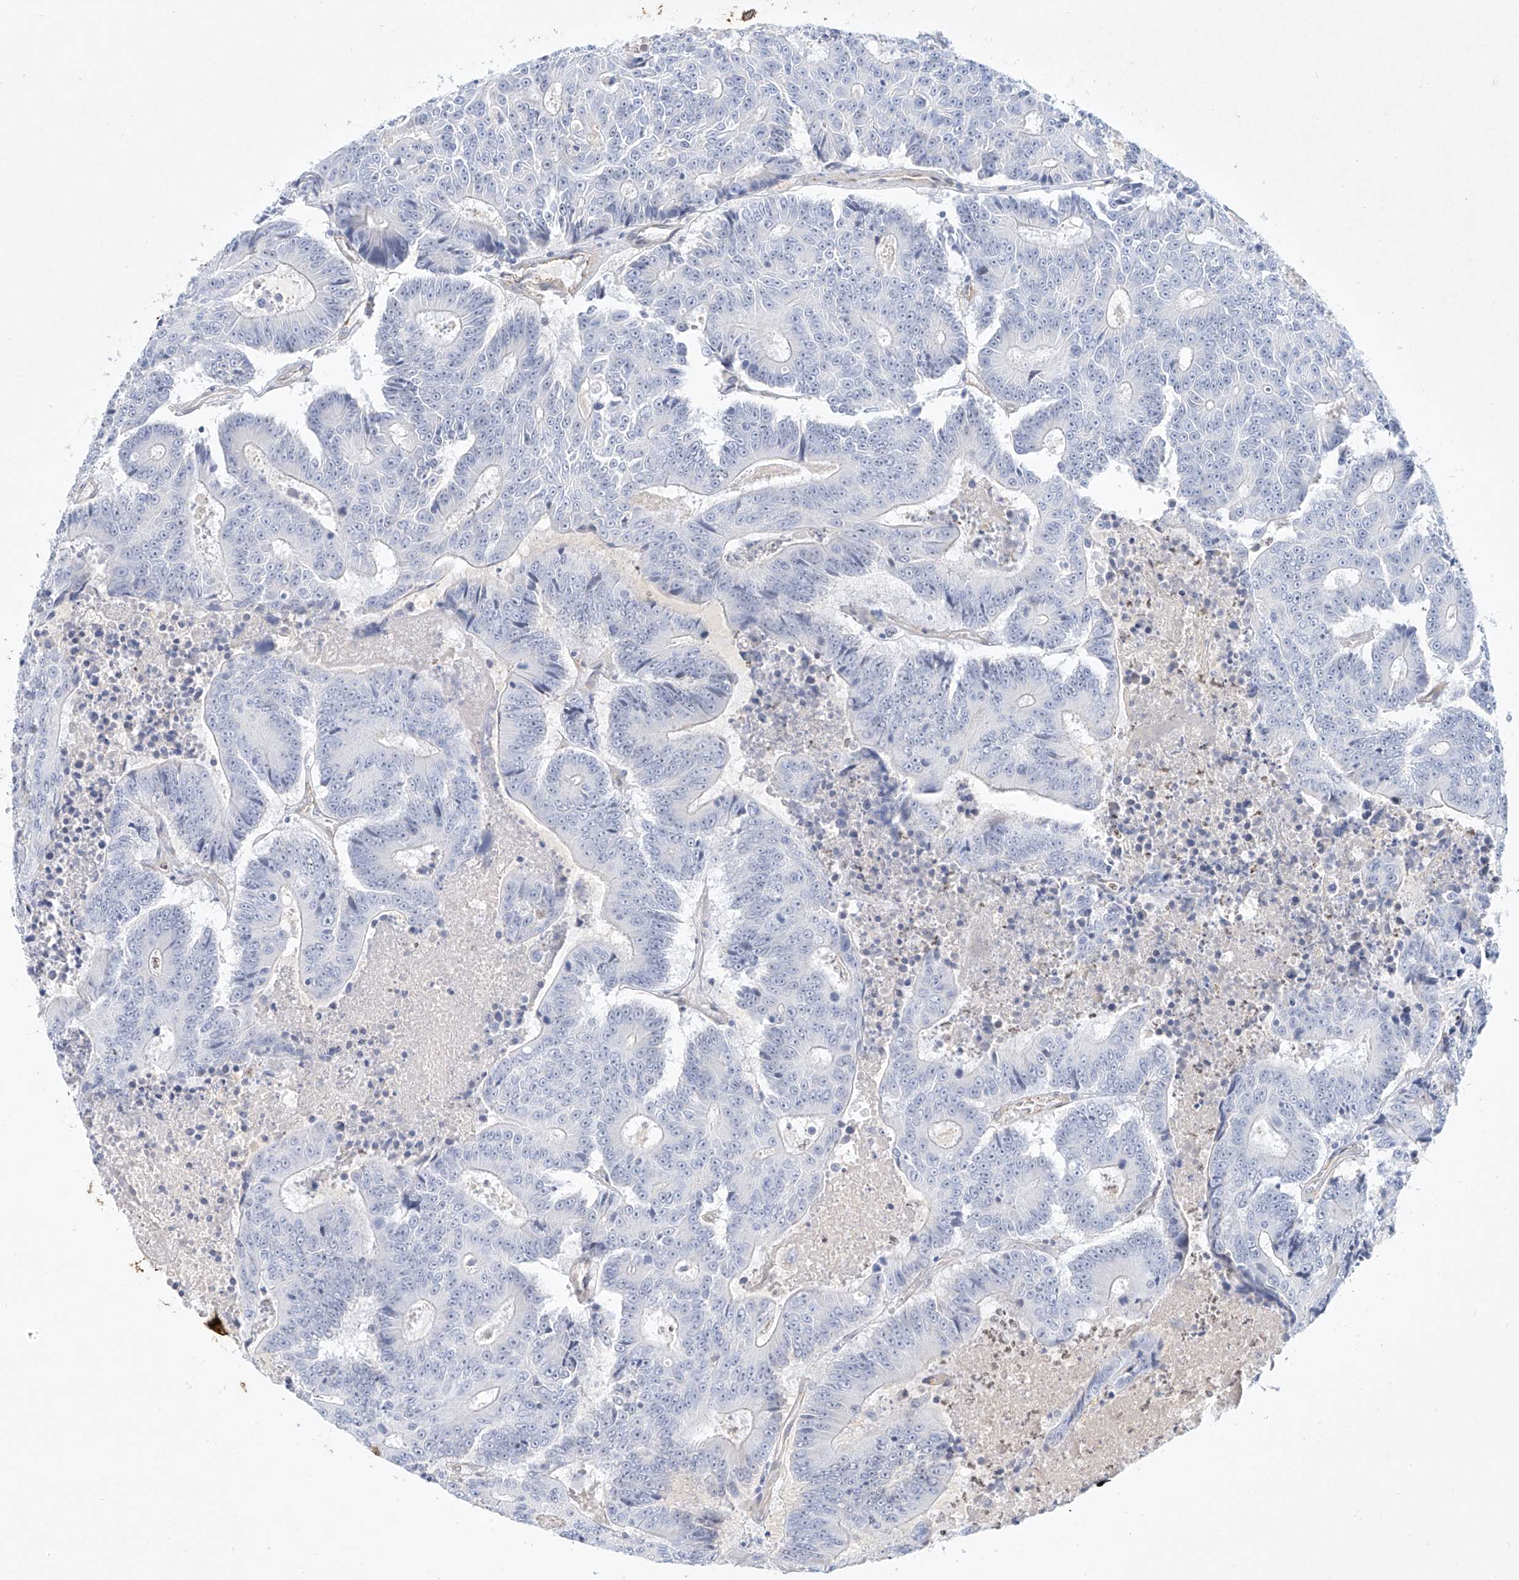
{"staining": {"intensity": "negative", "quantity": "none", "location": "none"}, "tissue": "colorectal cancer", "cell_type": "Tumor cells", "image_type": "cancer", "snomed": [{"axis": "morphology", "description": "Adenocarcinoma, NOS"}, {"axis": "topography", "description": "Colon"}], "caption": "The histopathology image demonstrates no staining of tumor cells in colorectal adenocarcinoma.", "gene": "REEP2", "patient": {"sex": "male", "age": 83}}